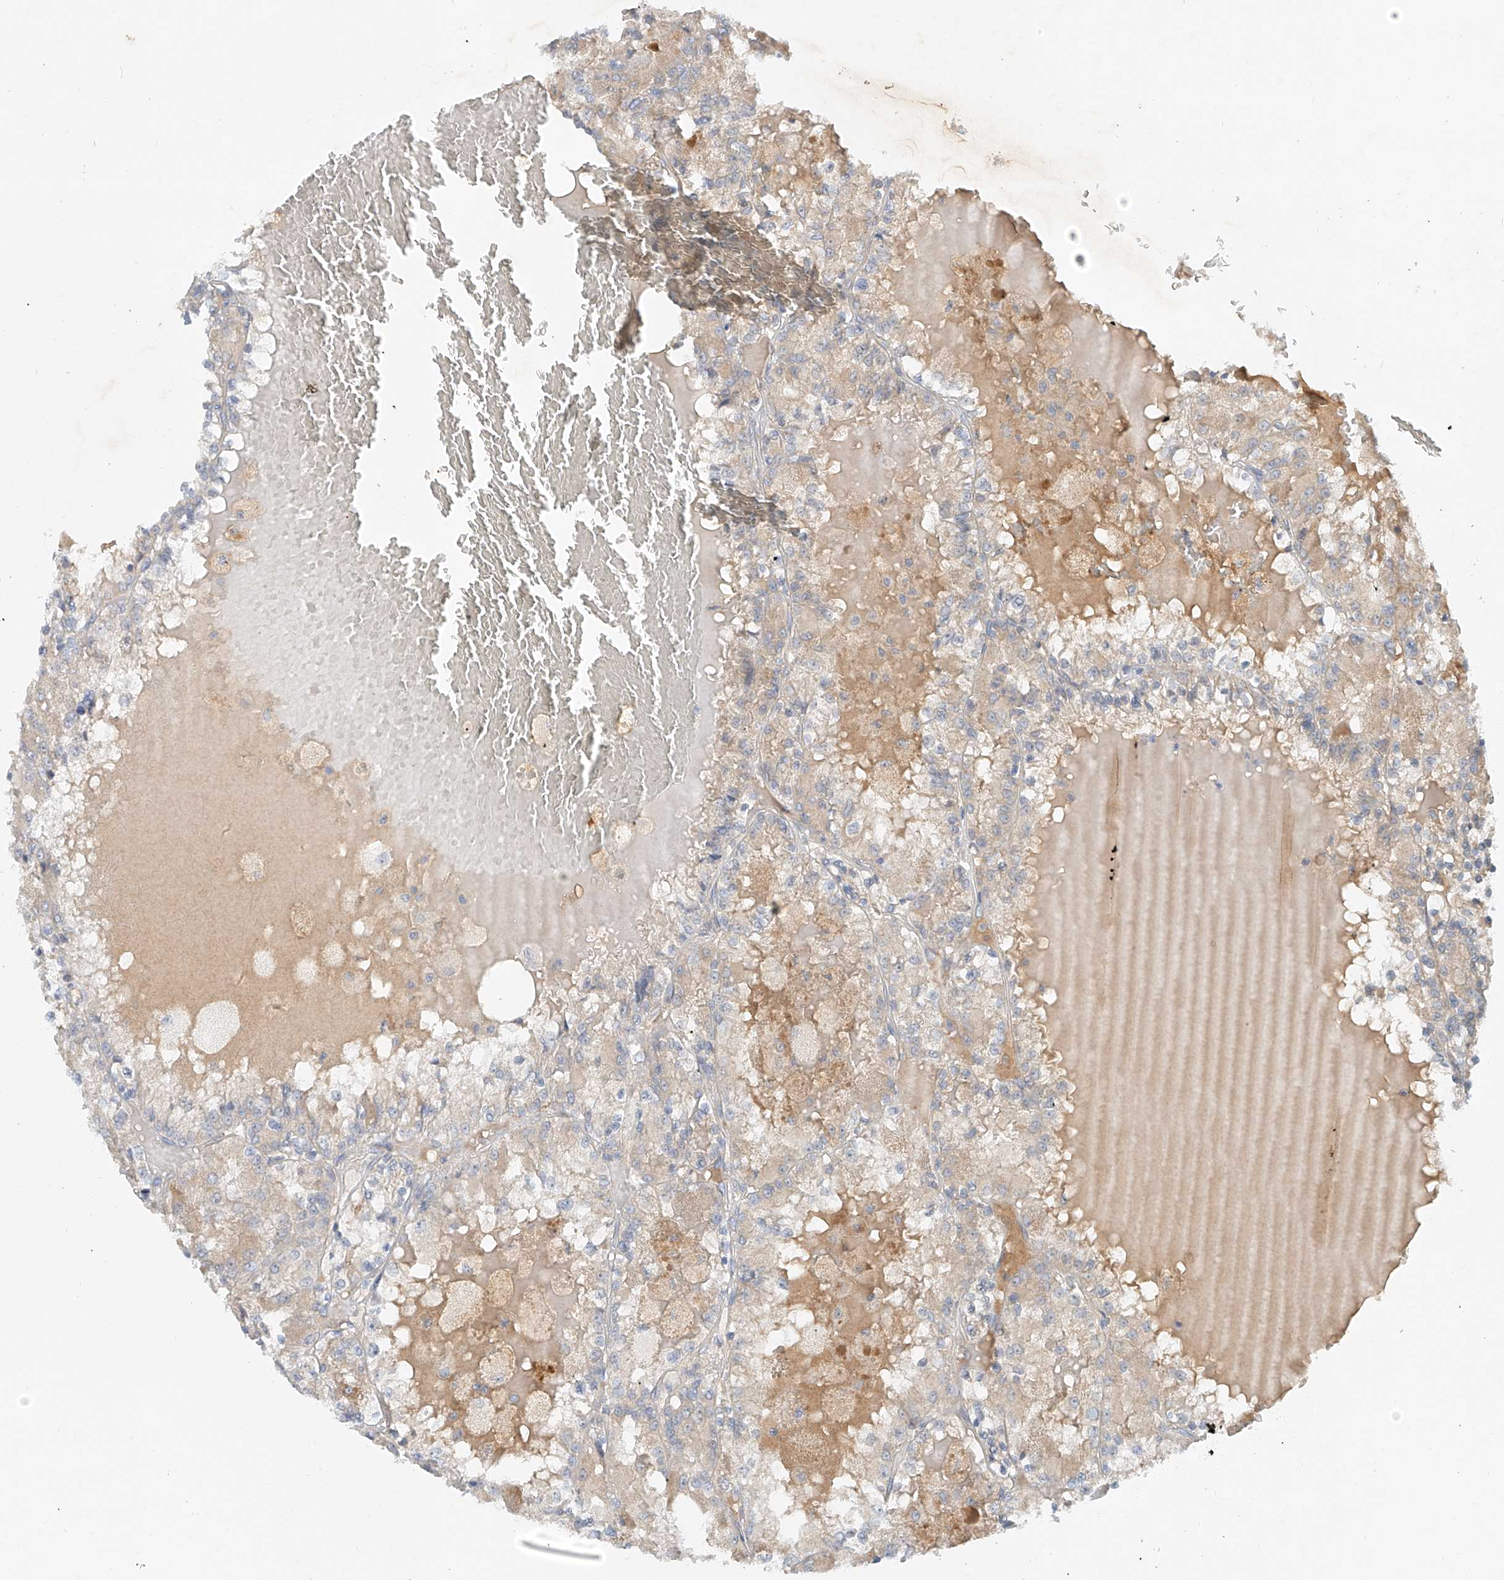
{"staining": {"intensity": "weak", "quantity": "<25%", "location": "cytoplasmic/membranous"}, "tissue": "renal cancer", "cell_type": "Tumor cells", "image_type": "cancer", "snomed": [{"axis": "morphology", "description": "Adenocarcinoma, NOS"}, {"axis": "topography", "description": "Kidney"}], "caption": "IHC micrograph of renal cancer (adenocarcinoma) stained for a protein (brown), which shows no staining in tumor cells. The staining was performed using DAB to visualize the protein expression in brown, while the nuclei were stained in blue with hematoxylin (Magnification: 20x).", "gene": "LYRM9", "patient": {"sex": "female", "age": 56}}